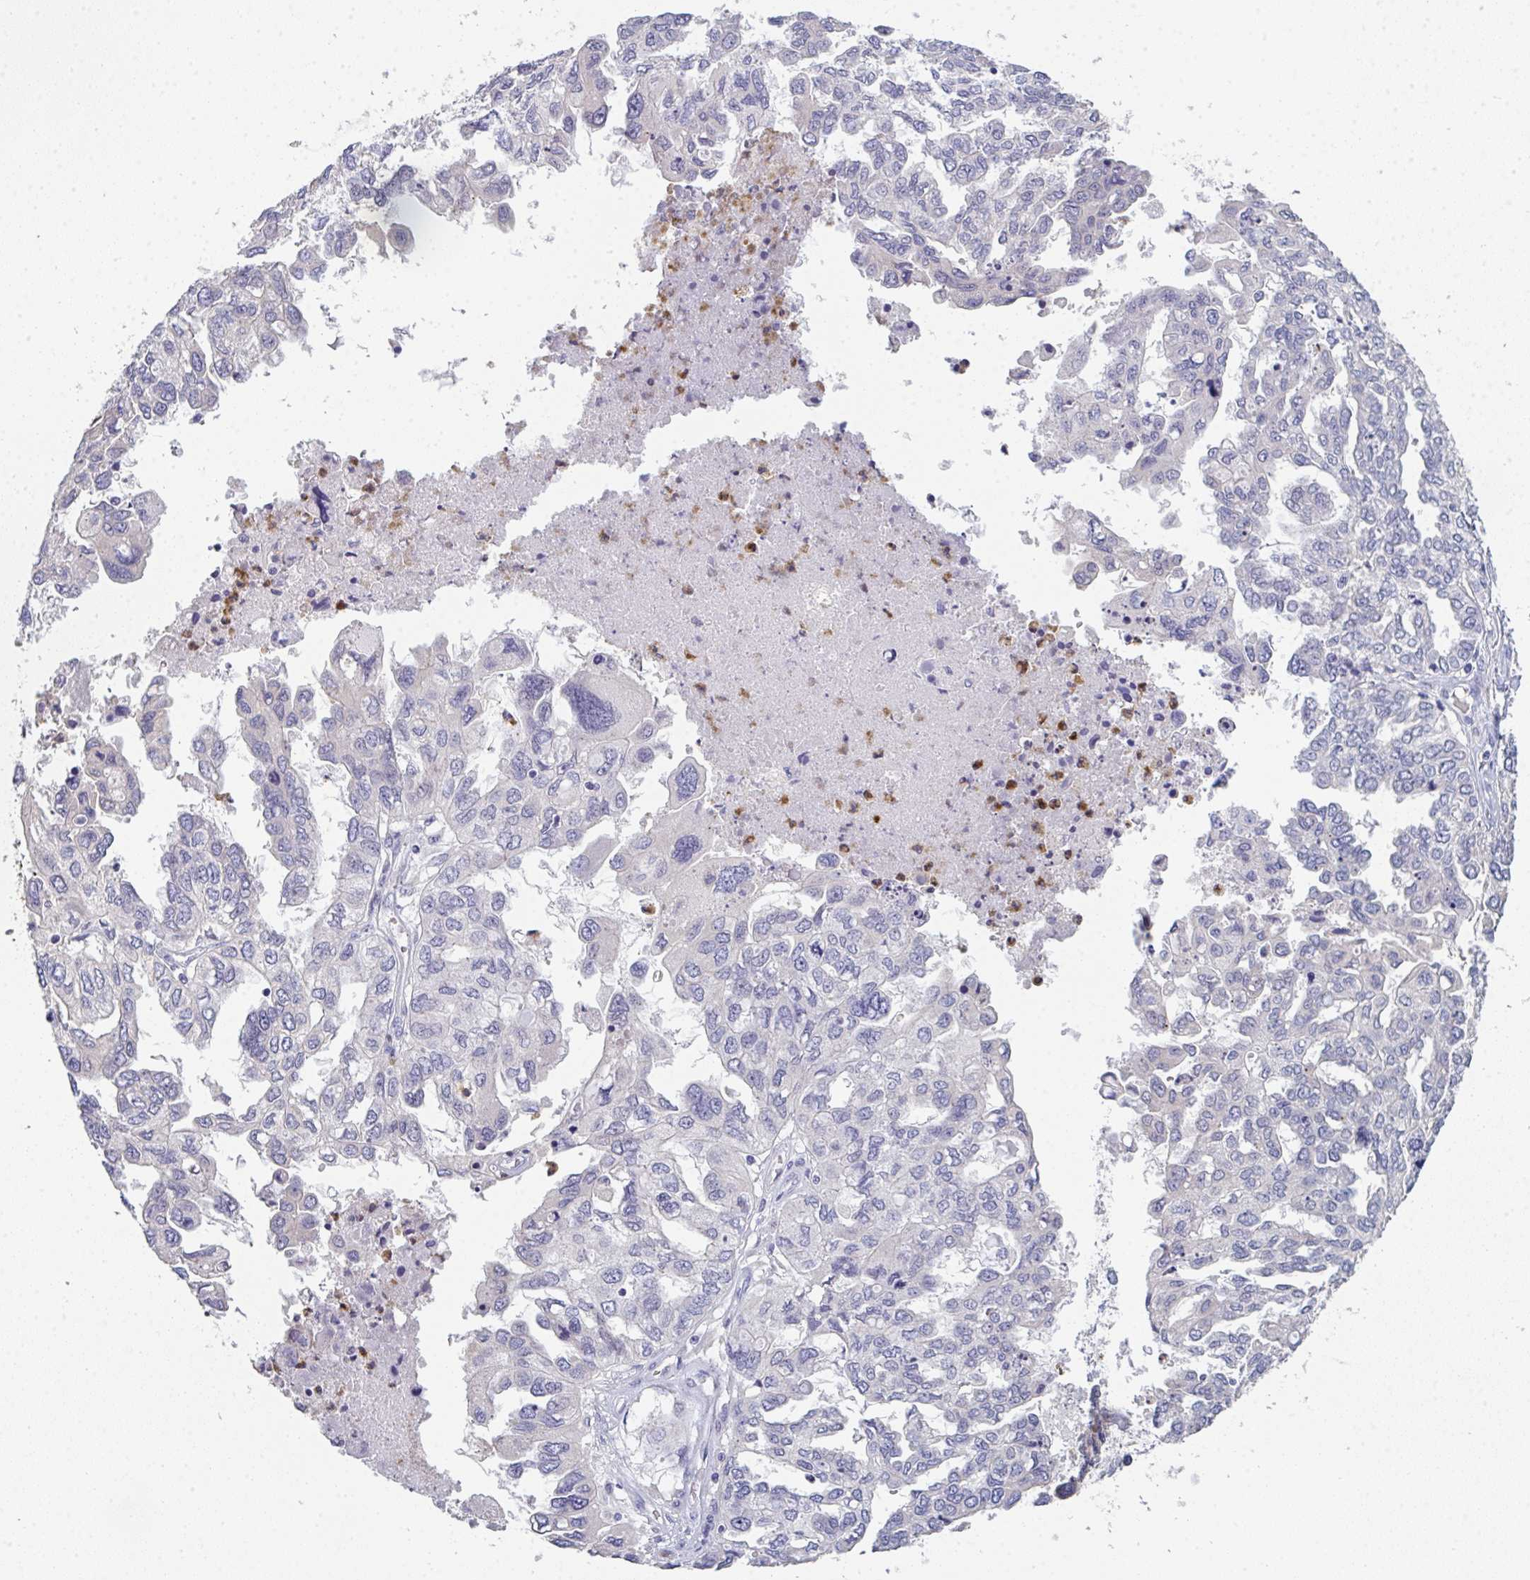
{"staining": {"intensity": "negative", "quantity": "none", "location": "none"}, "tissue": "ovarian cancer", "cell_type": "Tumor cells", "image_type": "cancer", "snomed": [{"axis": "morphology", "description": "Cystadenocarcinoma, serous, NOS"}, {"axis": "topography", "description": "Ovary"}], "caption": "Tumor cells show no significant positivity in ovarian cancer (serous cystadenocarcinoma). (Stains: DAB (3,3'-diaminobenzidine) immunohistochemistry (IHC) with hematoxylin counter stain, Microscopy: brightfield microscopy at high magnification).", "gene": "RIOK1", "patient": {"sex": "female", "age": 53}}